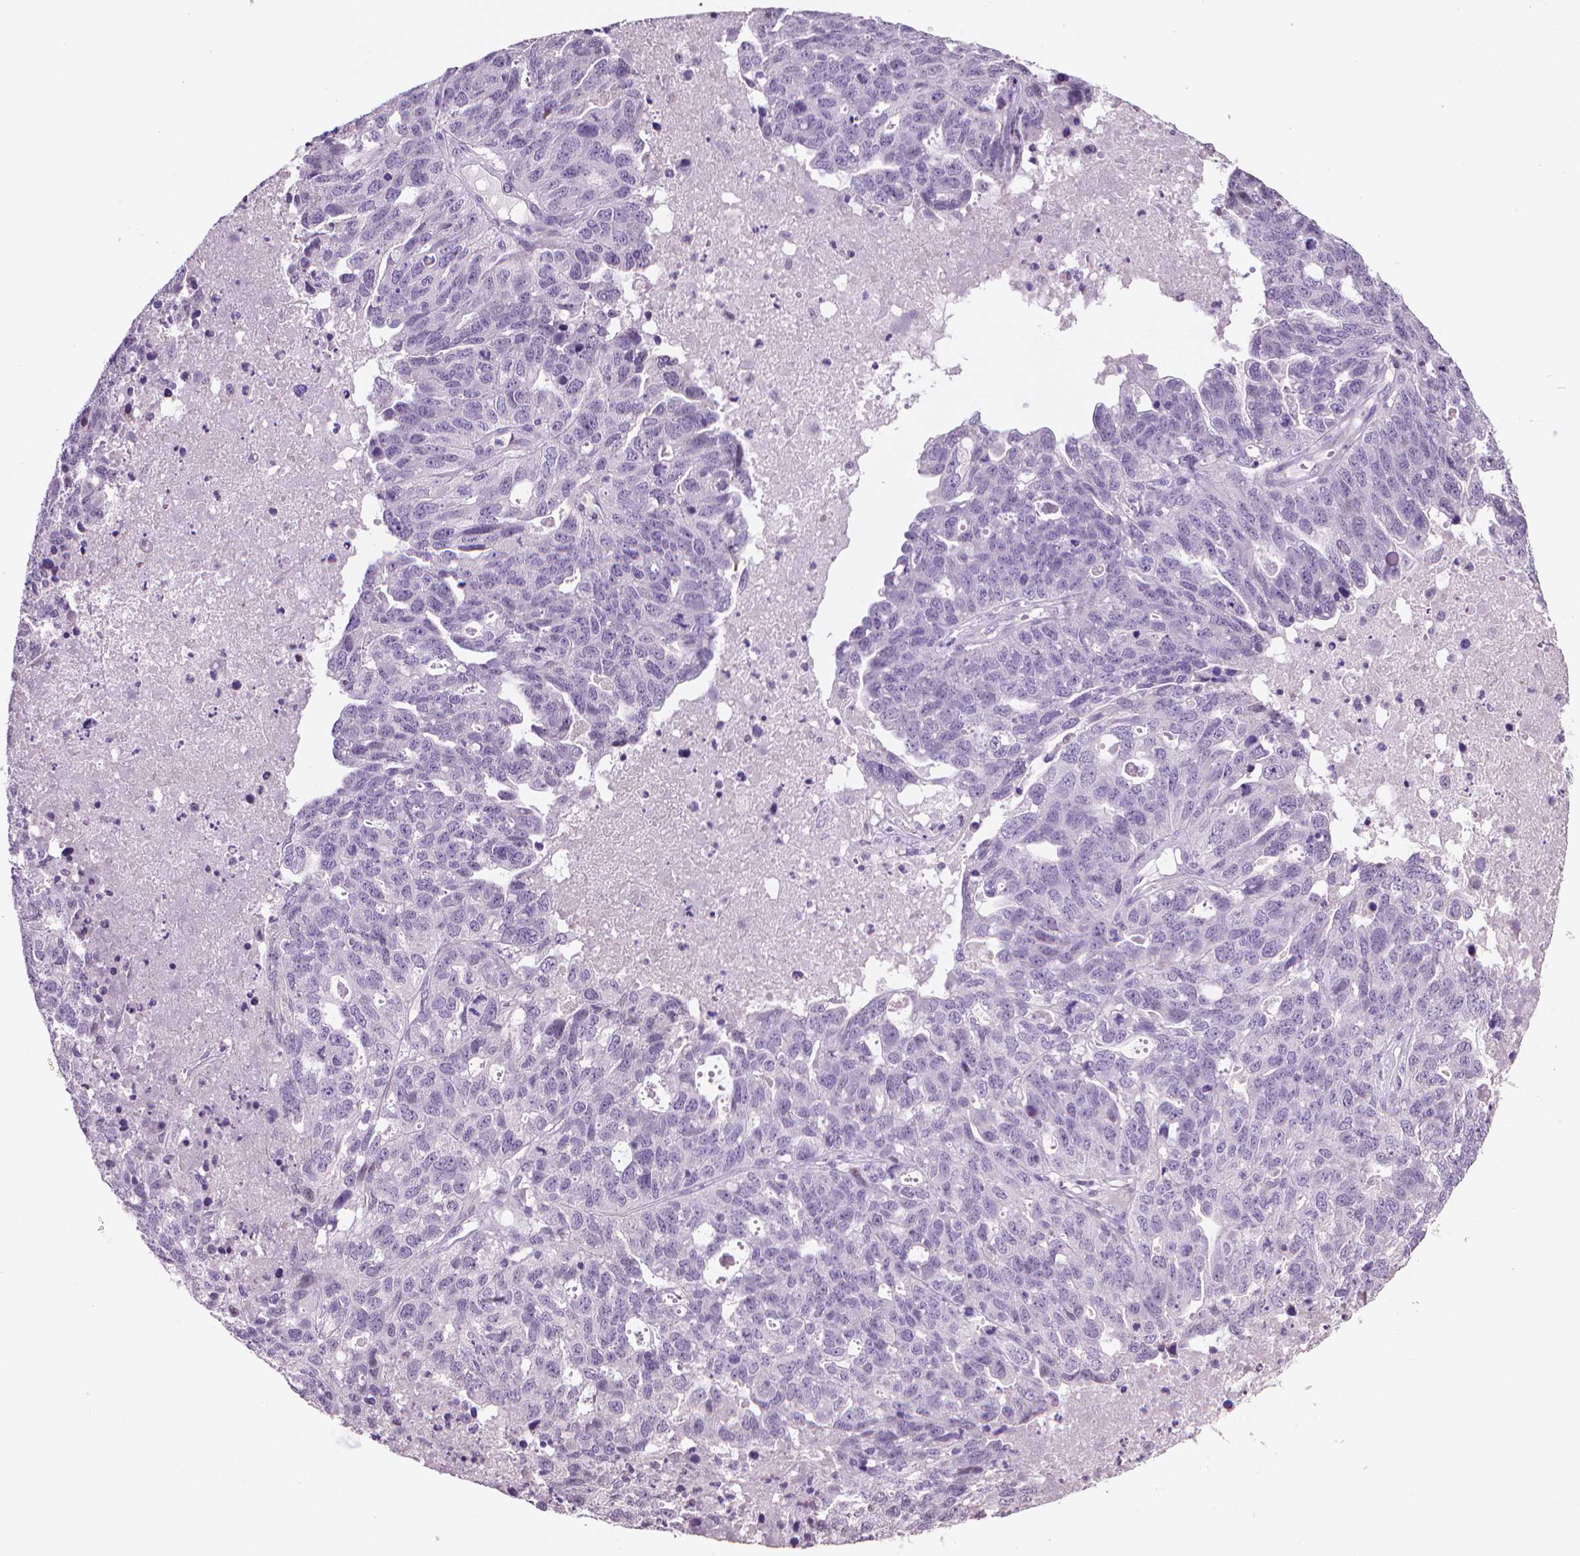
{"staining": {"intensity": "negative", "quantity": "none", "location": "none"}, "tissue": "ovarian cancer", "cell_type": "Tumor cells", "image_type": "cancer", "snomed": [{"axis": "morphology", "description": "Cystadenocarcinoma, serous, NOS"}, {"axis": "topography", "description": "Ovary"}], "caption": "Immunohistochemistry of serous cystadenocarcinoma (ovarian) reveals no positivity in tumor cells. The staining was performed using DAB (3,3'-diaminobenzidine) to visualize the protein expression in brown, while the nuclei were stained in blue with hematoxylin (Magnification: 20x).", "gene": "CLXN", "patient": {"sex": "female", "age": 71}}